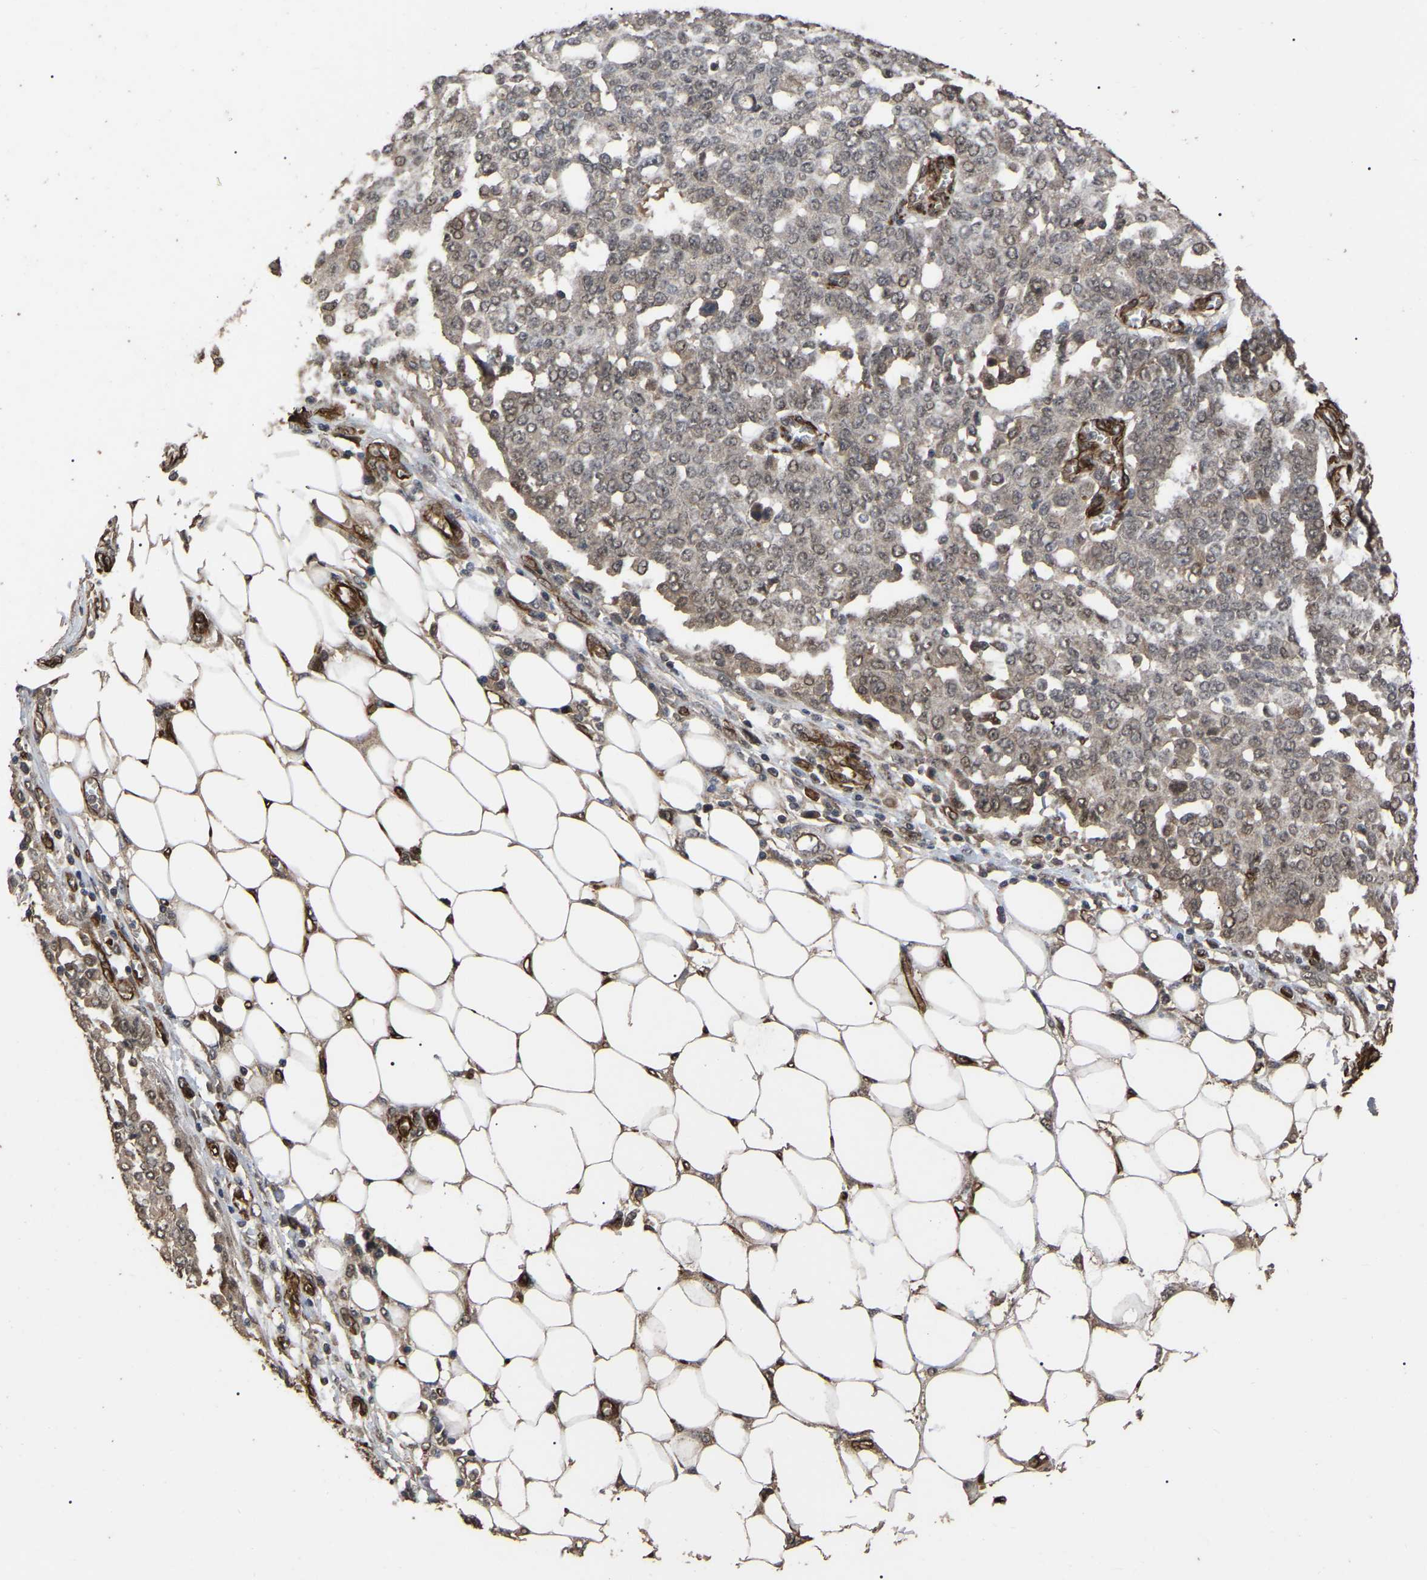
{"staining": {"intensity": "weak", "quantity": ">75%", "location": "cytoplasmic/membranous"}, "tissue": "ovarian cancer", "cell_type": "Tumor cells", "image_type": "cancer", "snomed": [{"axis": "morphology", "description": "Cystadenocarcinoma, serous, NOS"}, {"axis": "topography", "description": "Soft tissue"}, {"axis": "topography", "description": "Ovary"}], "caption": "Ovarian cancer (serous cystadenocarcinoma) stained with a brown dye demonstrates weak cytoplasmic/membranous positive expression in about >75% of tumor cells.", "gene": "FAM161B", "patient": {"sex": "female", "age": 57}}